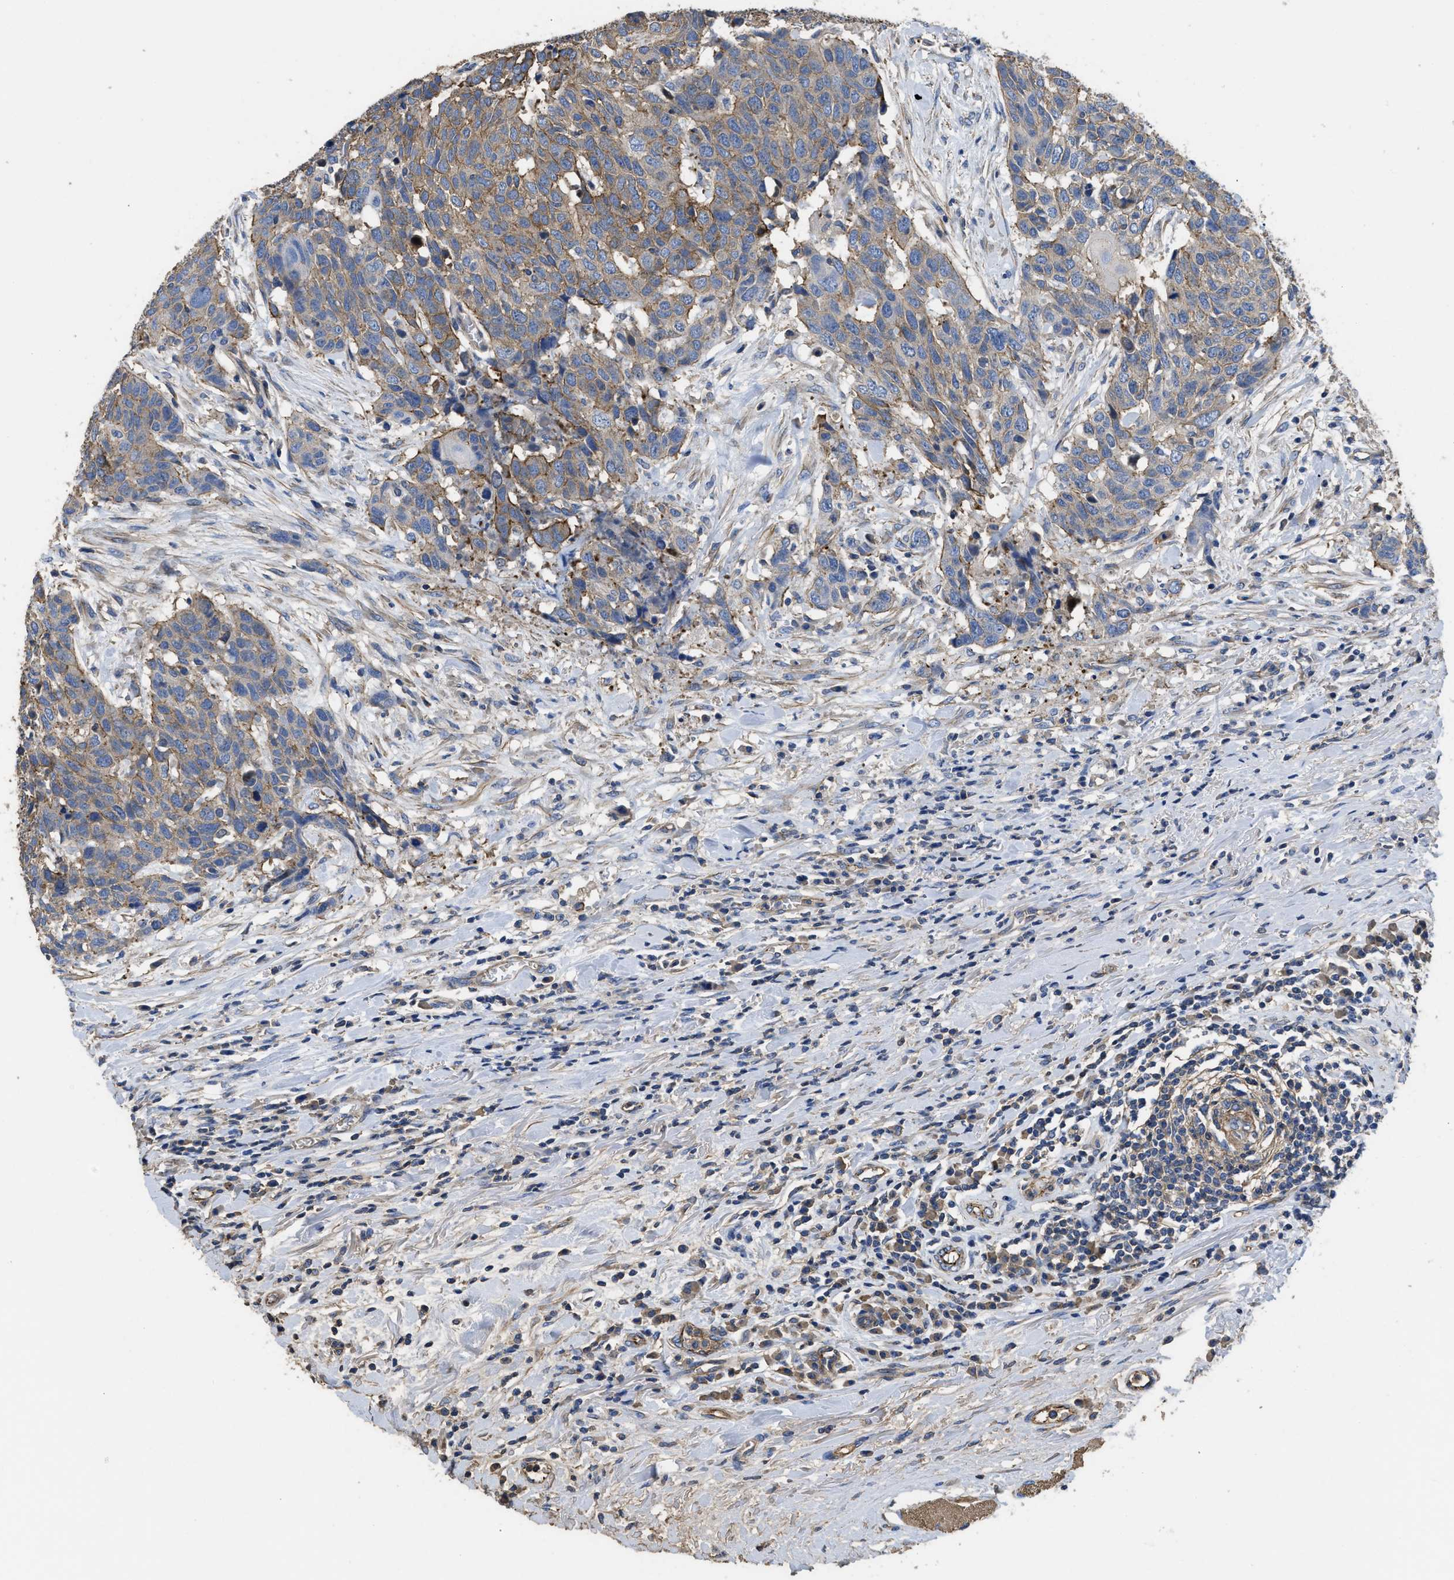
{"staining": {"intensity": "weak", "quantity": ">75%", "location": "cytoplasmic/membranous"}, "tissue": "head and neck cancer", "cell_type": "Tumor cells", "image_type": "cancer", "snomed": [{"axis": "morphology", "description": "Squamous cell carcinoma, NOS"}, {"axis": "topography", "description": "Head-Neck"}], "caption": "A histopathology image of human head and neck cancer stained for a protein exhibits weak cytoplasmic/membranous brown staining in tumor cells.", "gene": "USP4", "patient": {"sex": "male", "age": 66}}